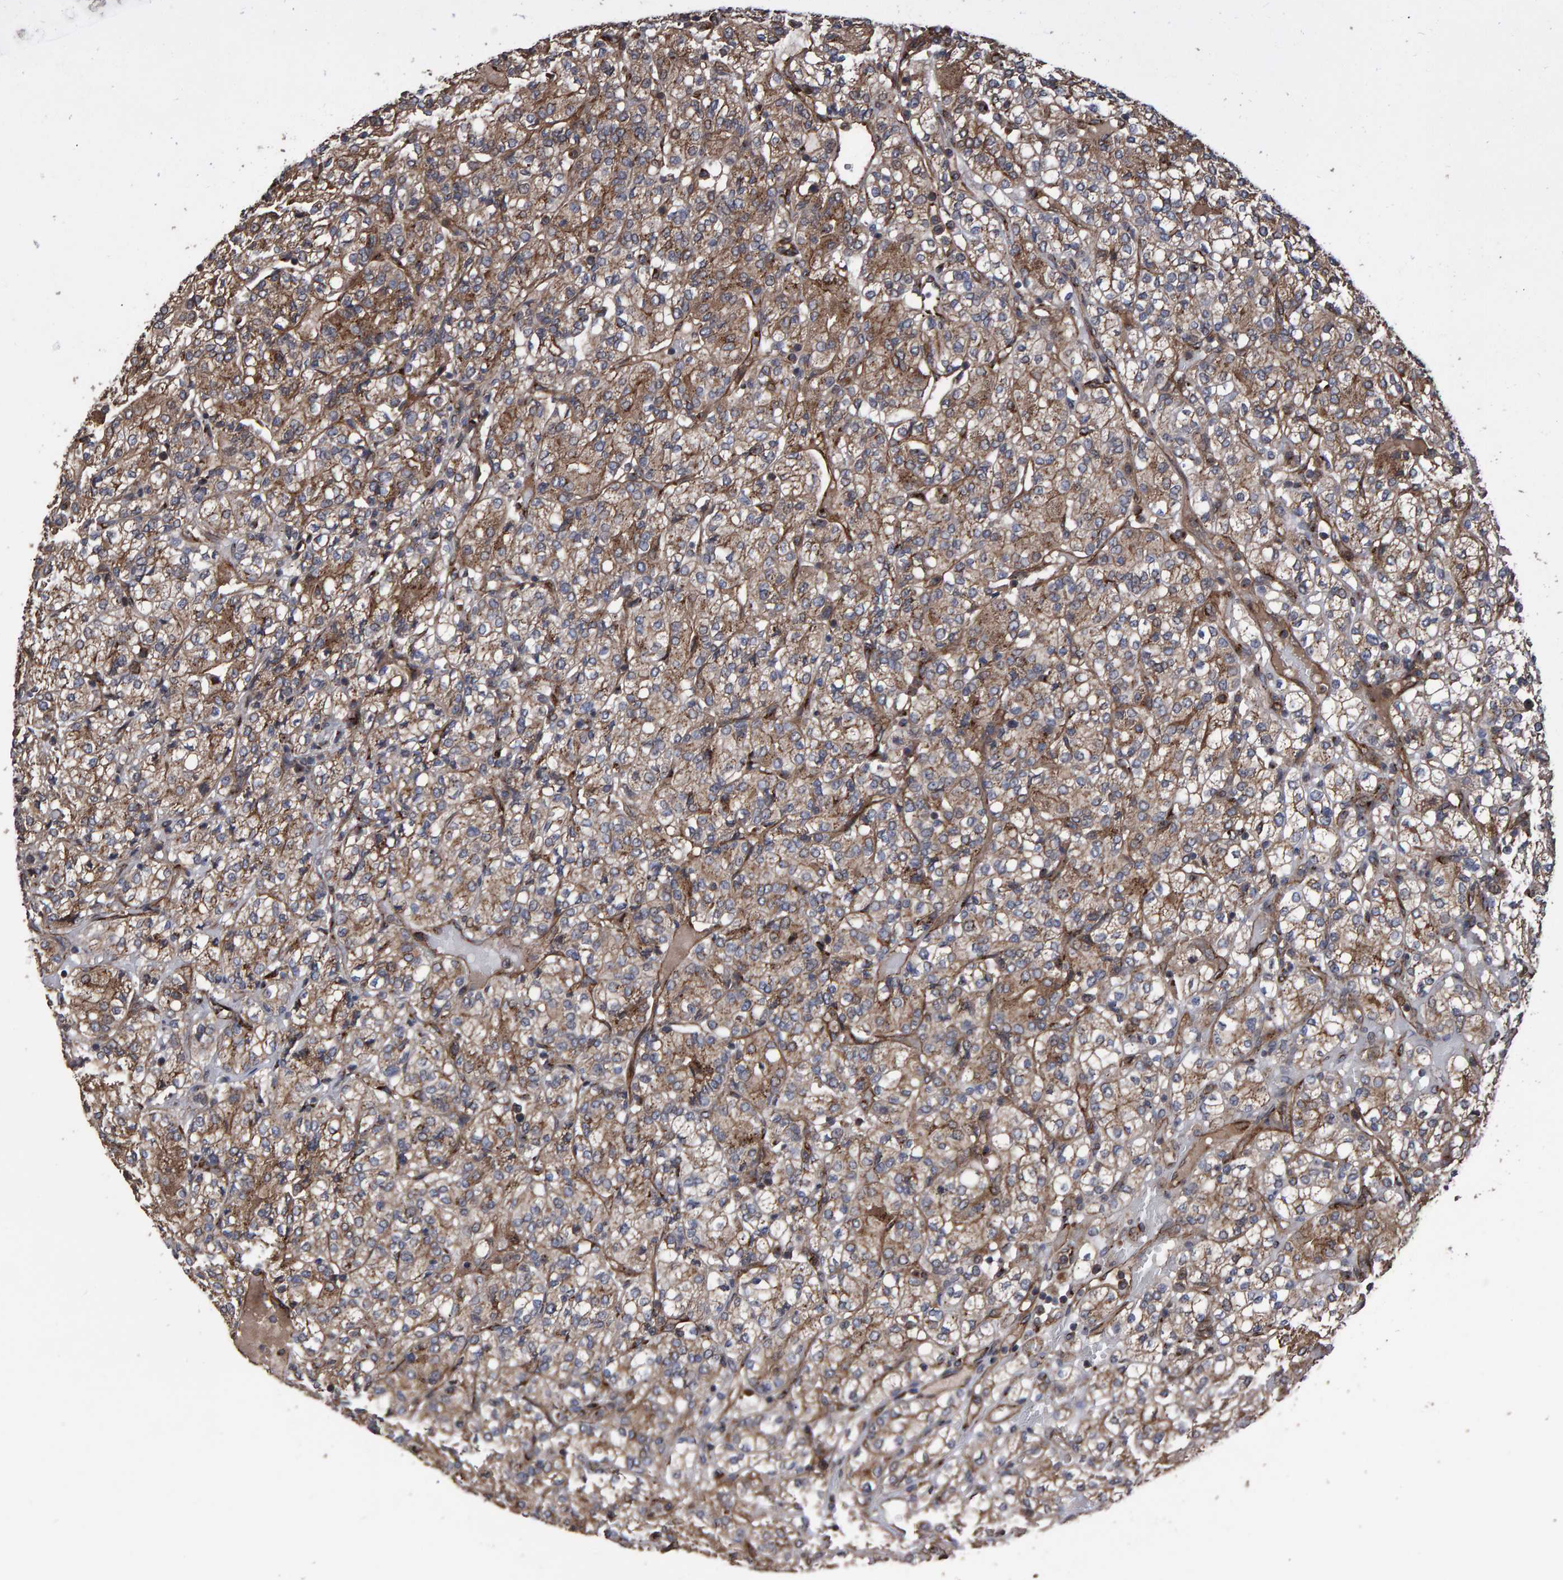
{"staining": {"intensity": "moderate", "quantity": ">75%", "location": "cytoplasmic/membranous"}, "tissue": "renal cancer", "cell_type": "Tumor cells", "image_type": "cancer", "snomed": [{"axis": "morphology", "description": "Adenocarcinoma, NOS"}, {"axis": "topography", "description": "Kidney"}], "caption": "Brown immunohistochemical staining in renal cancer (adenocarcinoma) displays moderate cytoplasmic/membranous positivity in about >75% of tumor cells.", "gene": "TRIM68", "patient": {"sex": "male", "age": 77}}